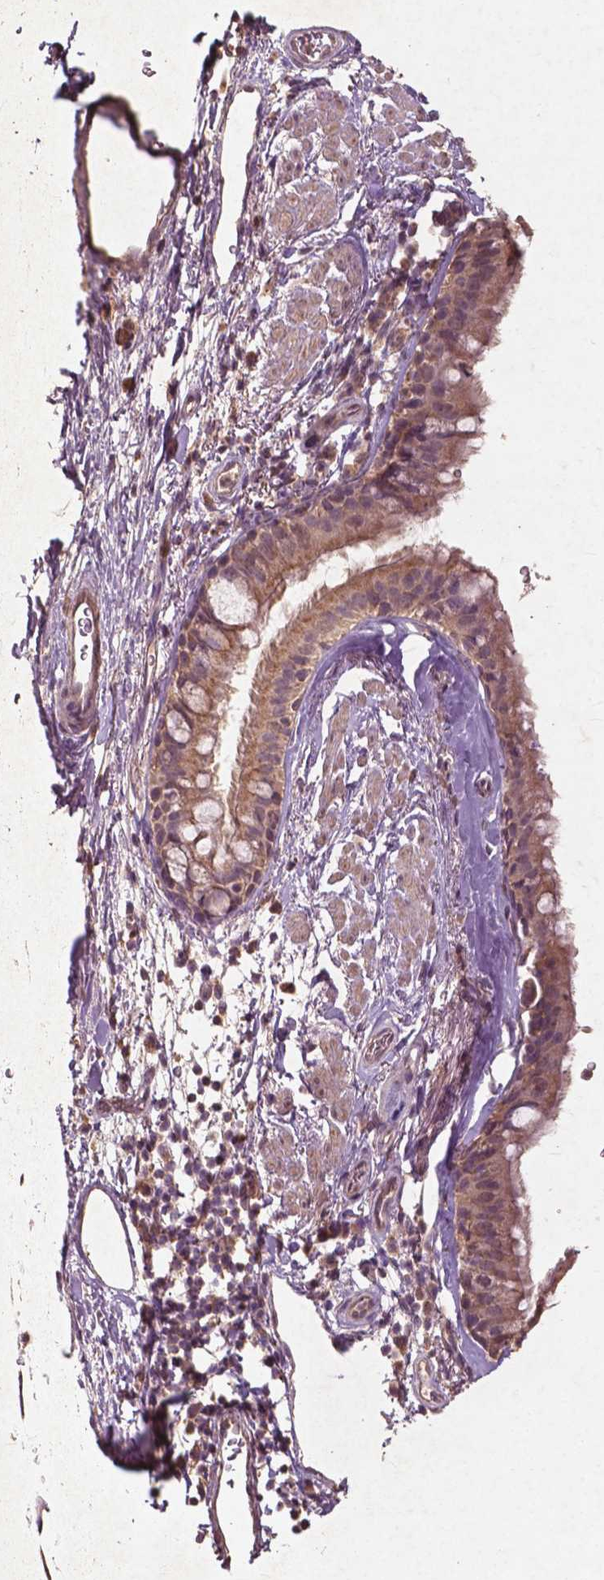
{"staining": {"intensity": "moderate", "quantity": ">75%", "location": "cytoplasmic/membranous"}, "tissue": "bronchus", "cell_type": "Respiratory epithelial cells", "image_type": "normal", "snomed": [{"axis": "morphology", "description": "Normal tissue, NOS"}, {"axis": "topography", "description": "Cartilage tissue"}, {"axis": "topography", "description": "Bronchus"}], "caption": "Protein staining of normal bronchus demonstrates moderate cytoplasmic/membranous staining in approximately >75% of respiratory epithelial cells.", "gene": "ST6GALNAC5", "patient": {"sex": "male", "age": 58}}